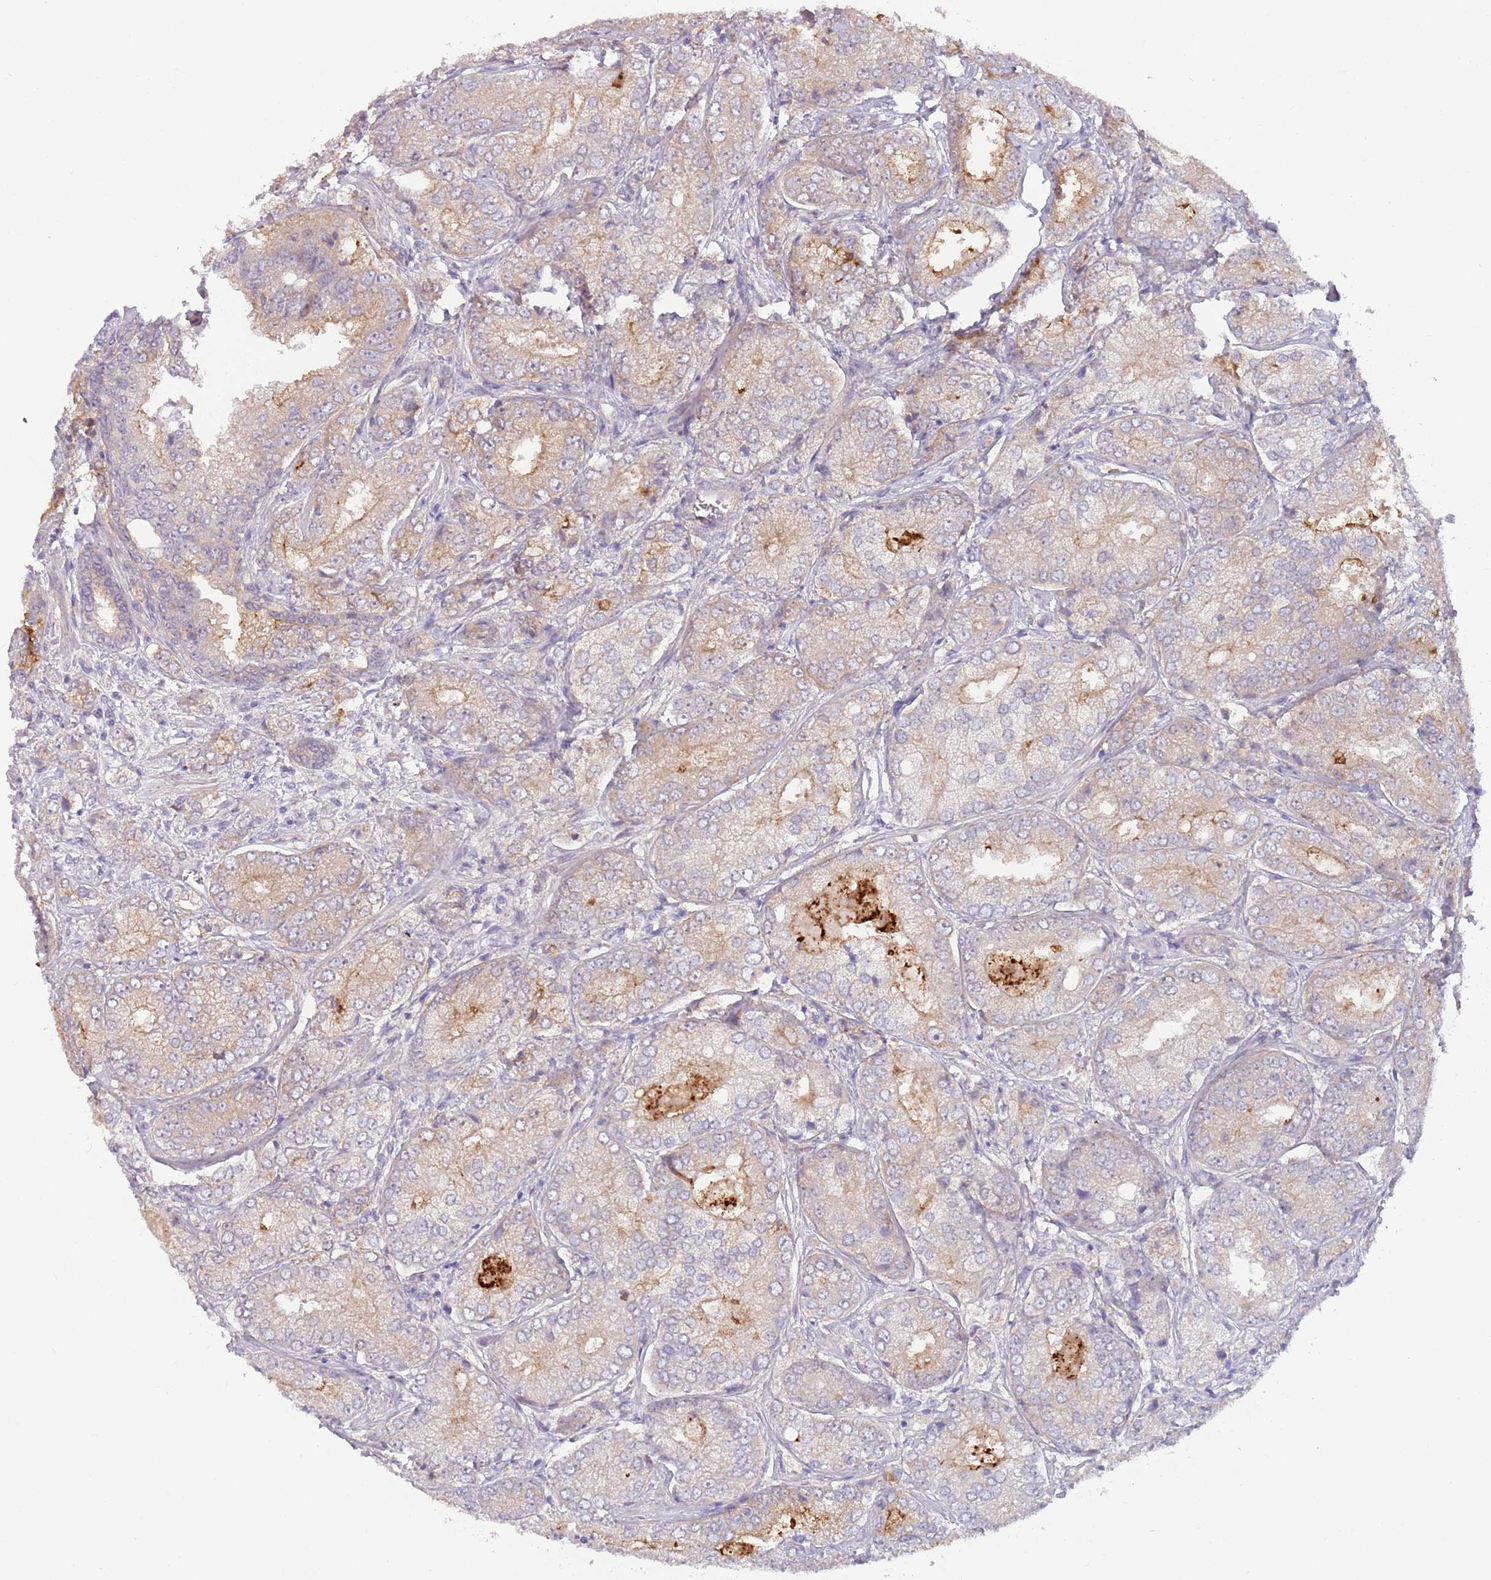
{"staining": {"intensity": "weak", "quantity": "<25%", "location": "cytoplasmic/membranous"}, "tissue": "prostate cancer", "cell_type": "Tumor cells", "image_type": "cancer", "snomed": [{"axis": "morphology", "description": "Adenocarcinoma, High grade"}, {"axis": "topography", "description": "Prostate"}], "caption": "High magnification brightfield microscopy of prostate high-grade adenocarcinoma stained with DAB (3,3'-diaminobenzidine) (brown) and counterstained with hematoxylin (blue): tumor cells show no significant expression.", "gene": "SAV1", "patient": {"sex": "male", "age": 63}}